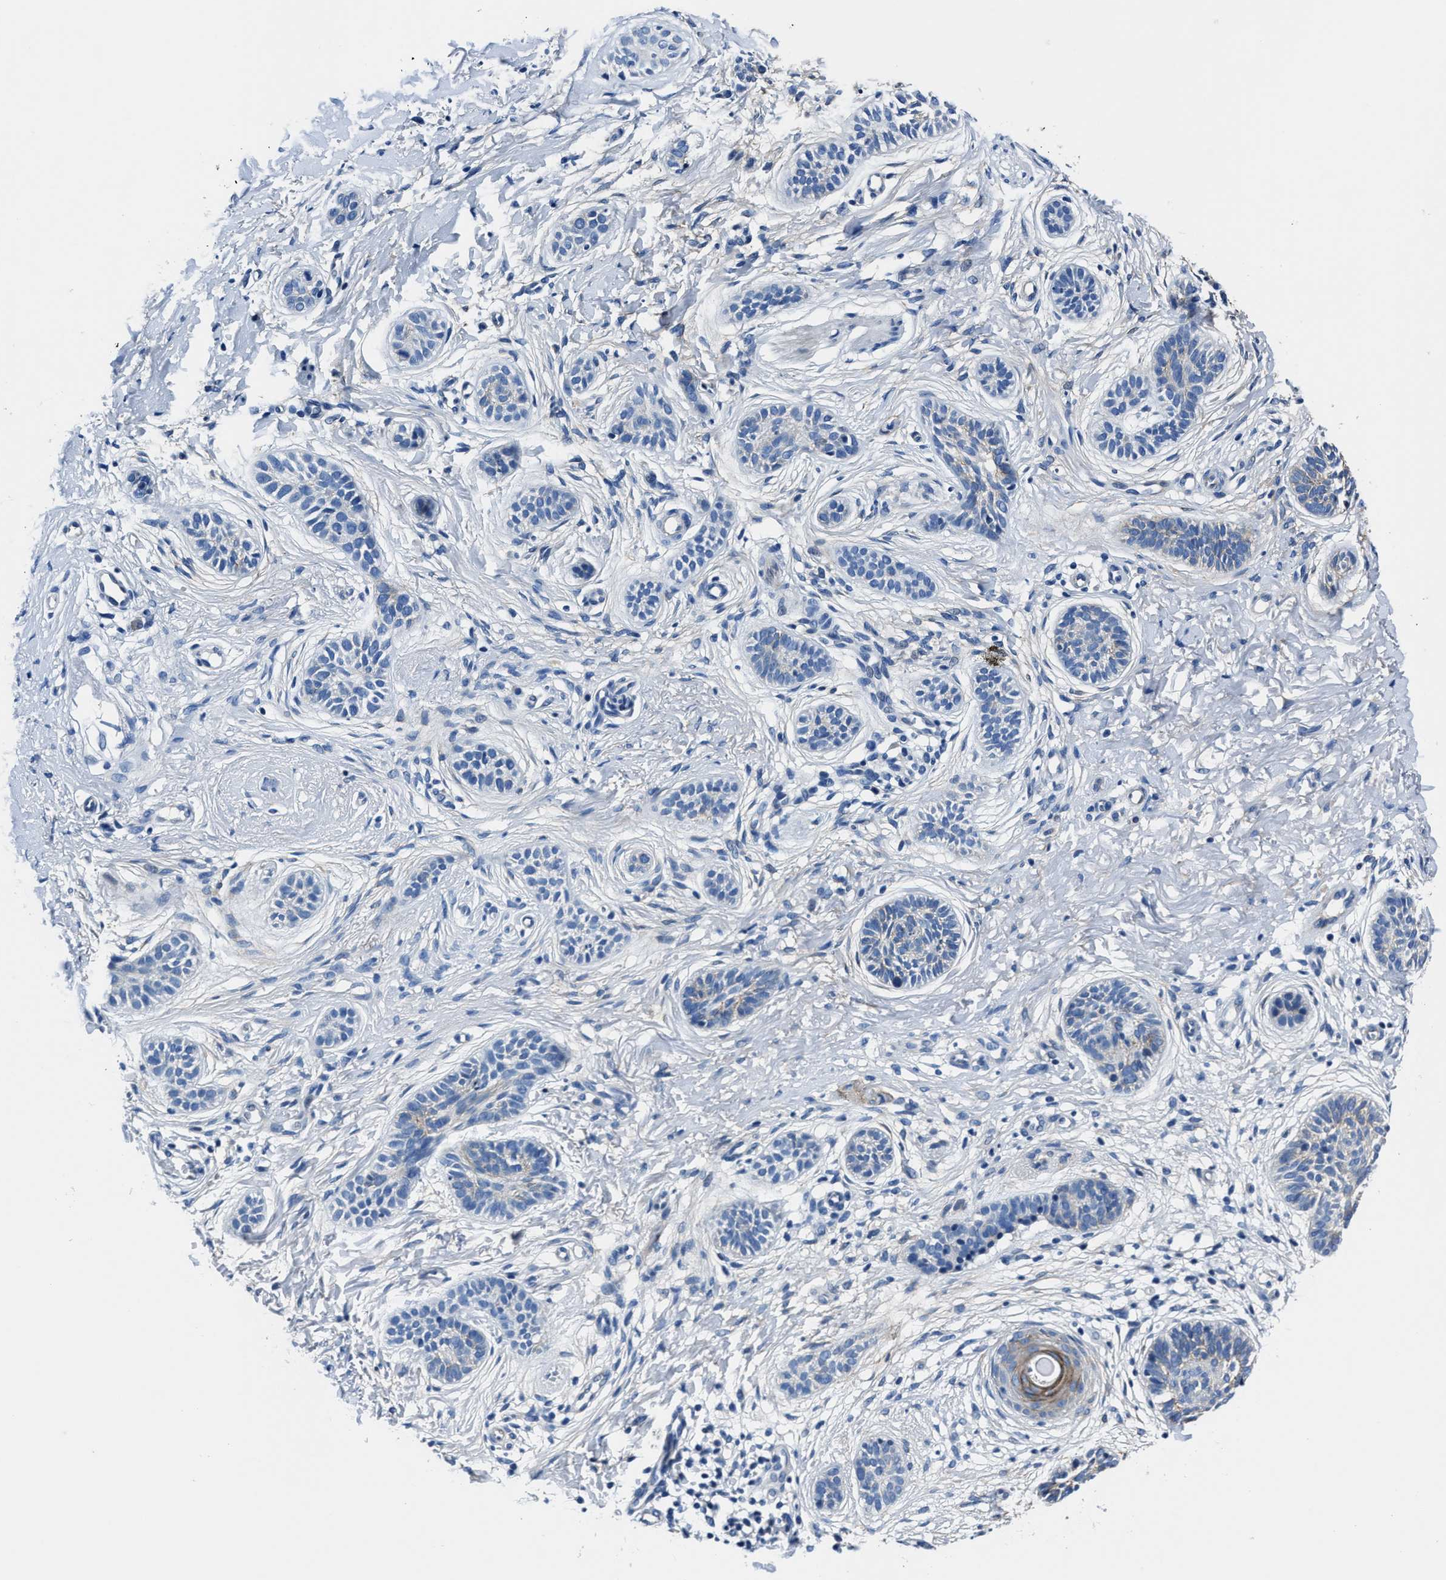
{"staining": {"intensity": "negative", "quantity": "none", "location": "none"}, "tissue": "skin cancer", "cell_type": "Tumor cells", "image_type": "cancer", "snomed": [{"axis": "morphology", "description": "Normal tissue, NOS"}, {"axis": "morphology", "description": "Basal cell carcinoma"}, {"axis": "topography", "description": "Skin"}], "caption": "Human skin basal cell carcinoma stained for a protein using immunohistochemistry (IHC) shows no expression in tumor cells.", "gene": "LMO7", "patient": {"sex": "male", "age": 63}}